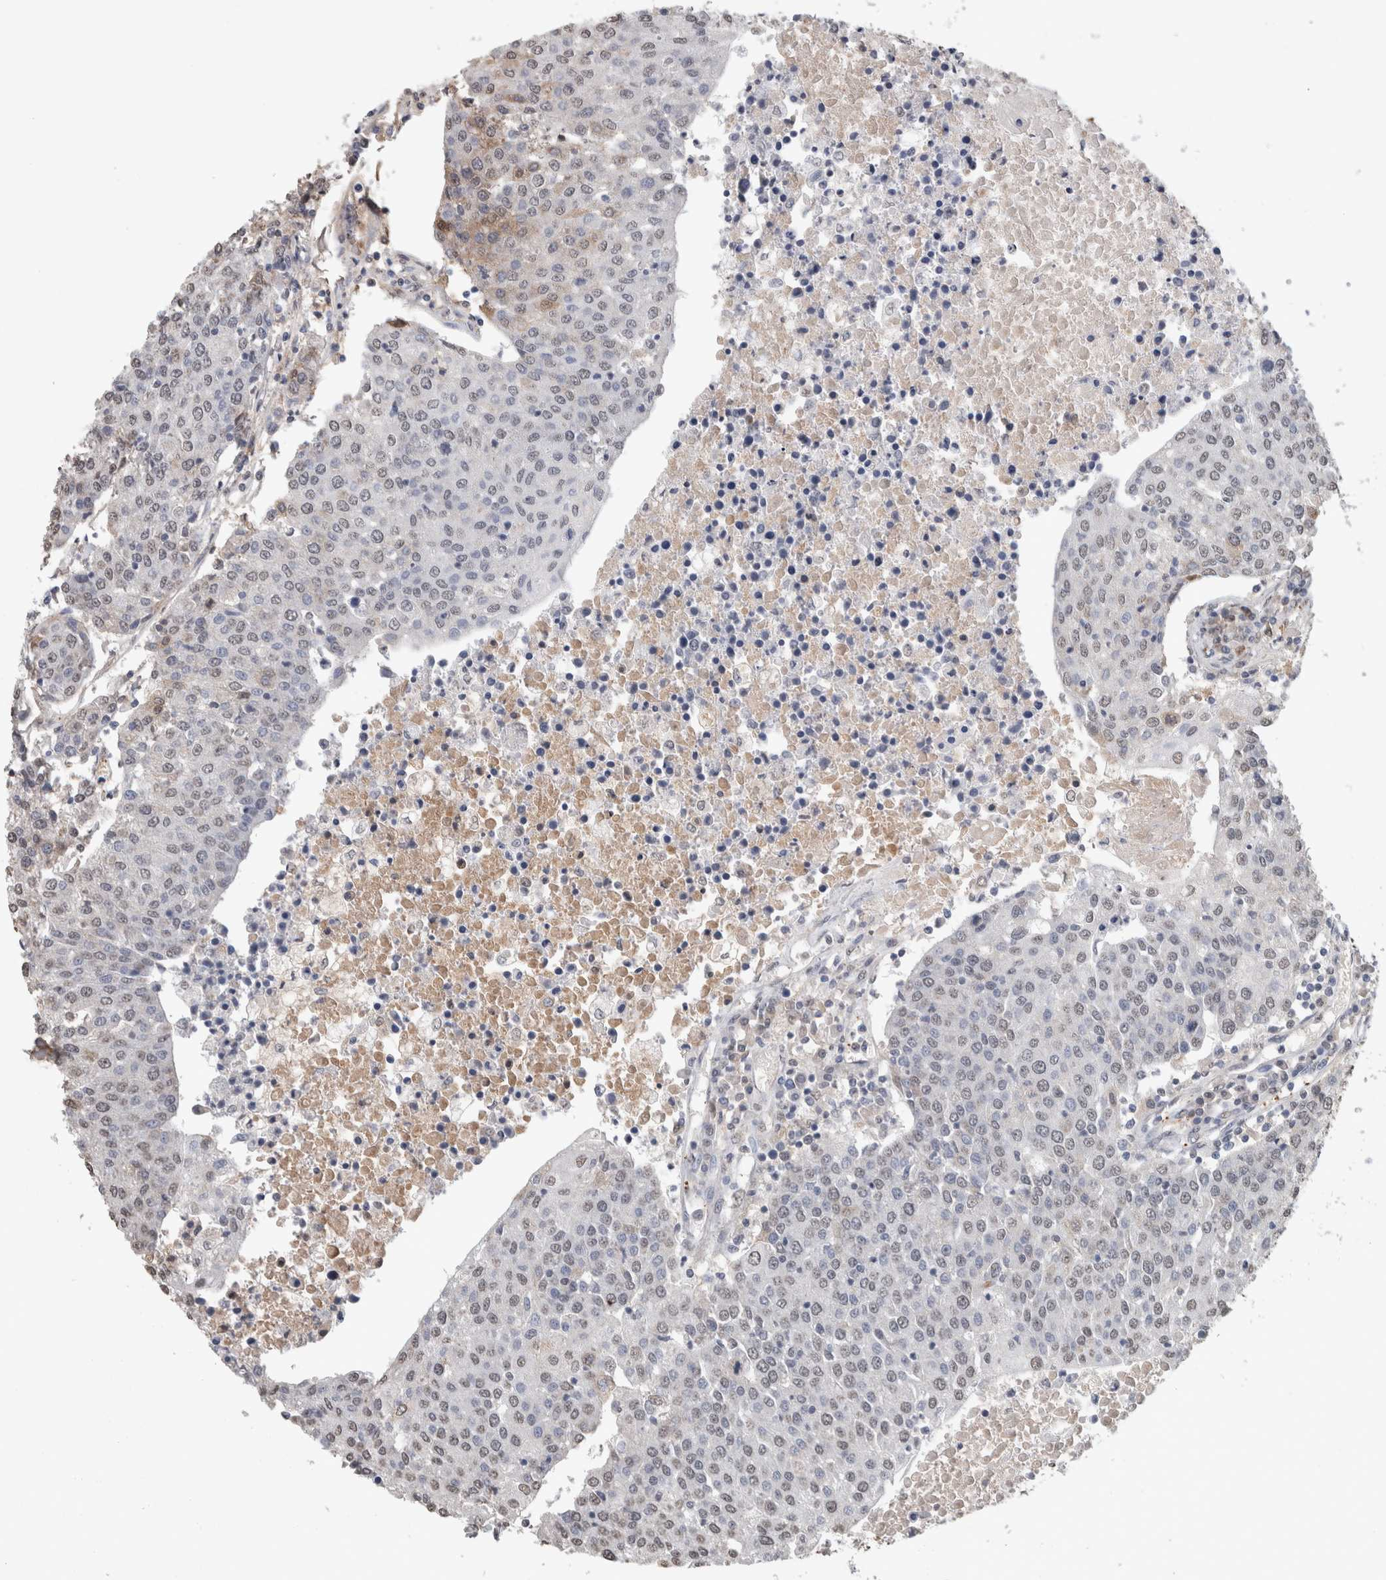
{"staining": {"intensity": "weak", "quantity": "<25%", "location": "cytoplasmic/membranous,nuclear"}, "tissue": "urothelial cancer", "cell_type": "Tumor cells", "image_type": "cancer", "snomed": [{"axis": "morphology", "description": "Urothelial carcinoma, High grade"}, {"axis": "topography", "description": "Urinary bladder"}], "caption": "The immunohistochemistry histopathology image has no significant expression in tumor cells of urothelial cancer tissue.", "gene": "LTBP1", "patient": {"sex": "female", "age": 85}}